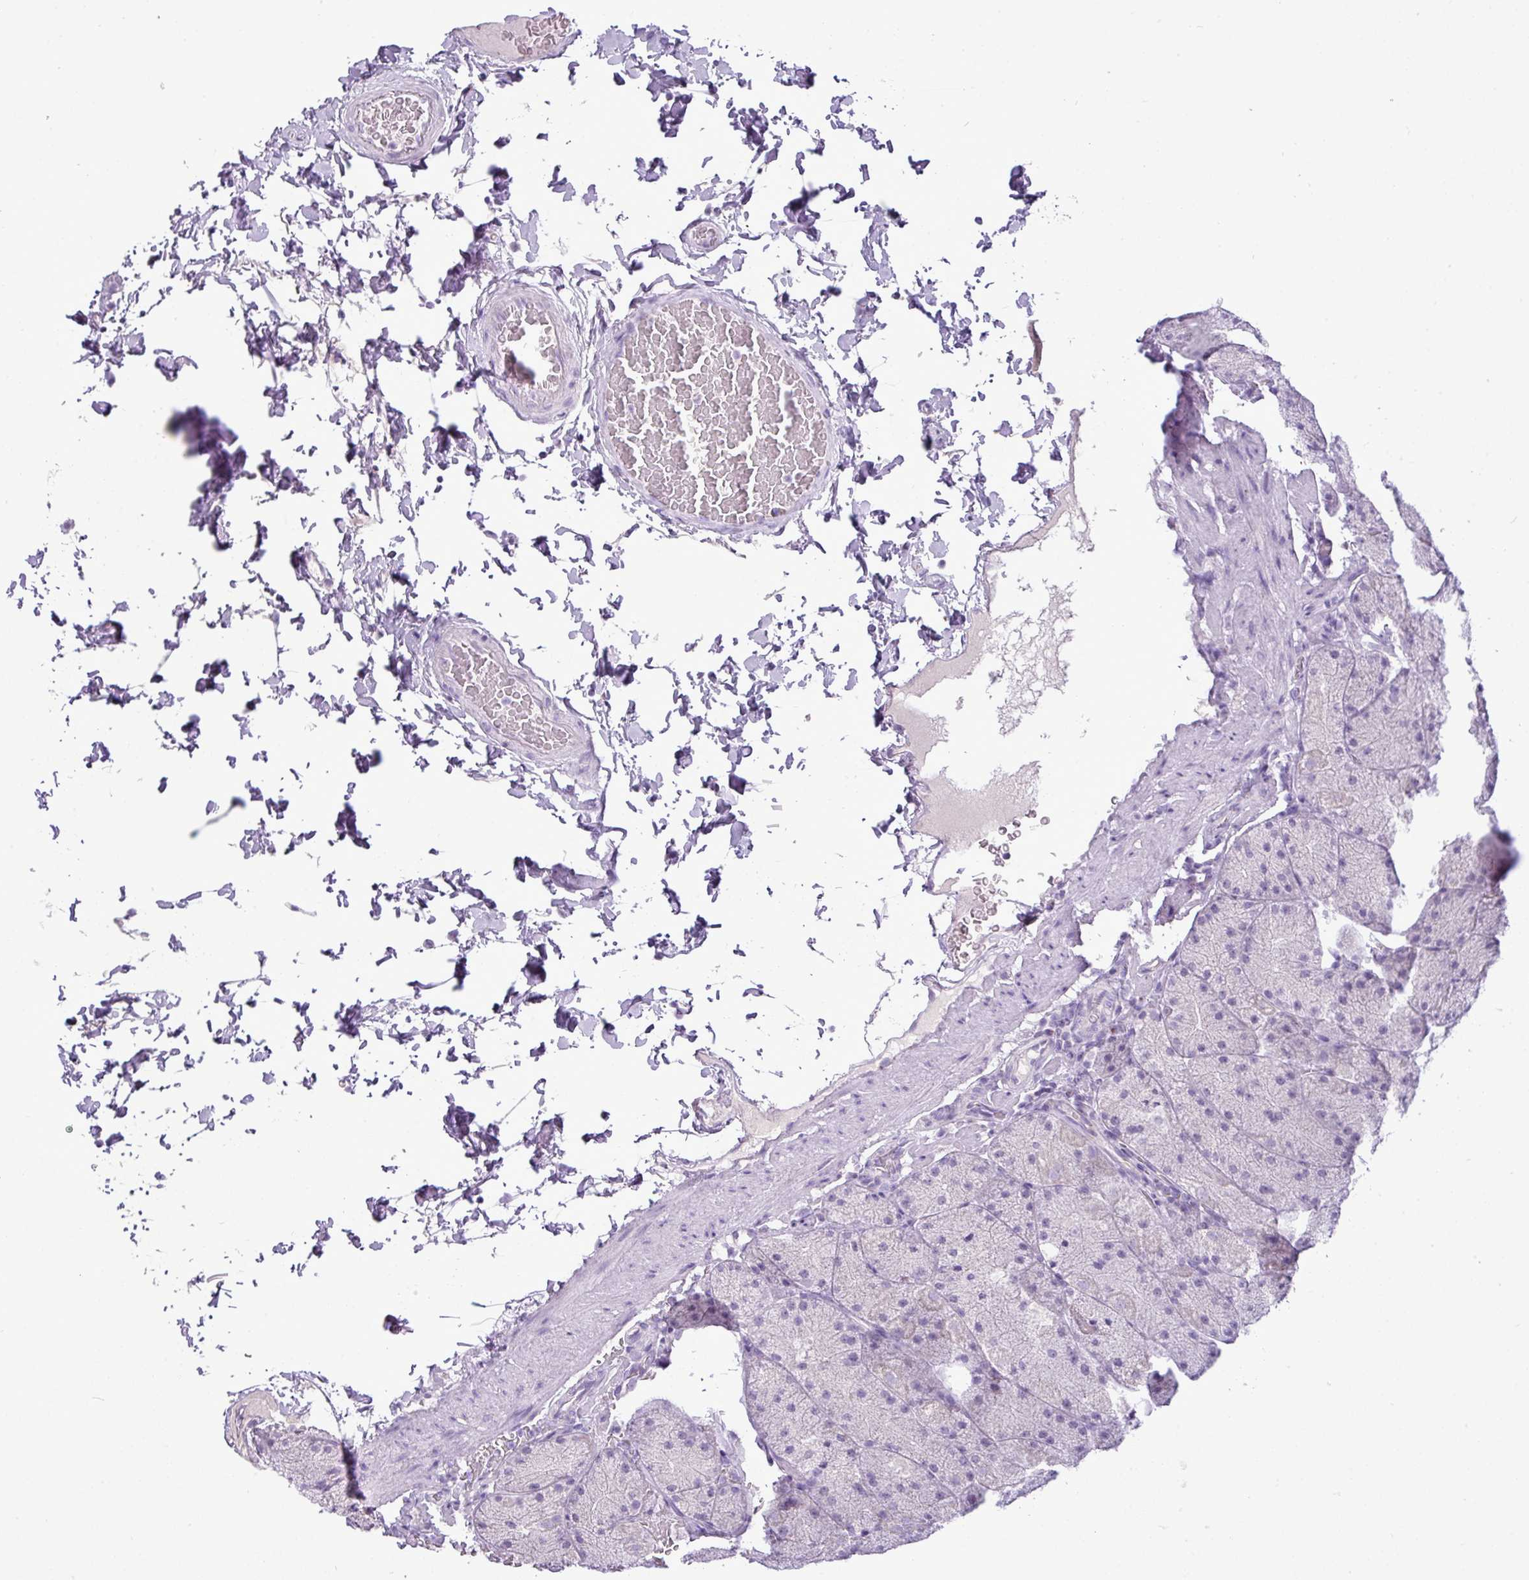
{"staining": {"intensity": "negative", "quantity": "none", "location": "none"}, "tissue": "stomach", "cell_type": "Glandular cells", "image_type": "normal", "snomed": [{"axis": "morphology", "description": "Normal tissue, NOS"}, {"axis": "topography", "description": "Stomach, upper"}, {"axis": "topography", "description": "Stomach, lower"}], "caption": "The image shows no significant expression in glandular cells of stomach.", "gene": "FAM43A", "patient": {"sex": "male", "age": 67}}